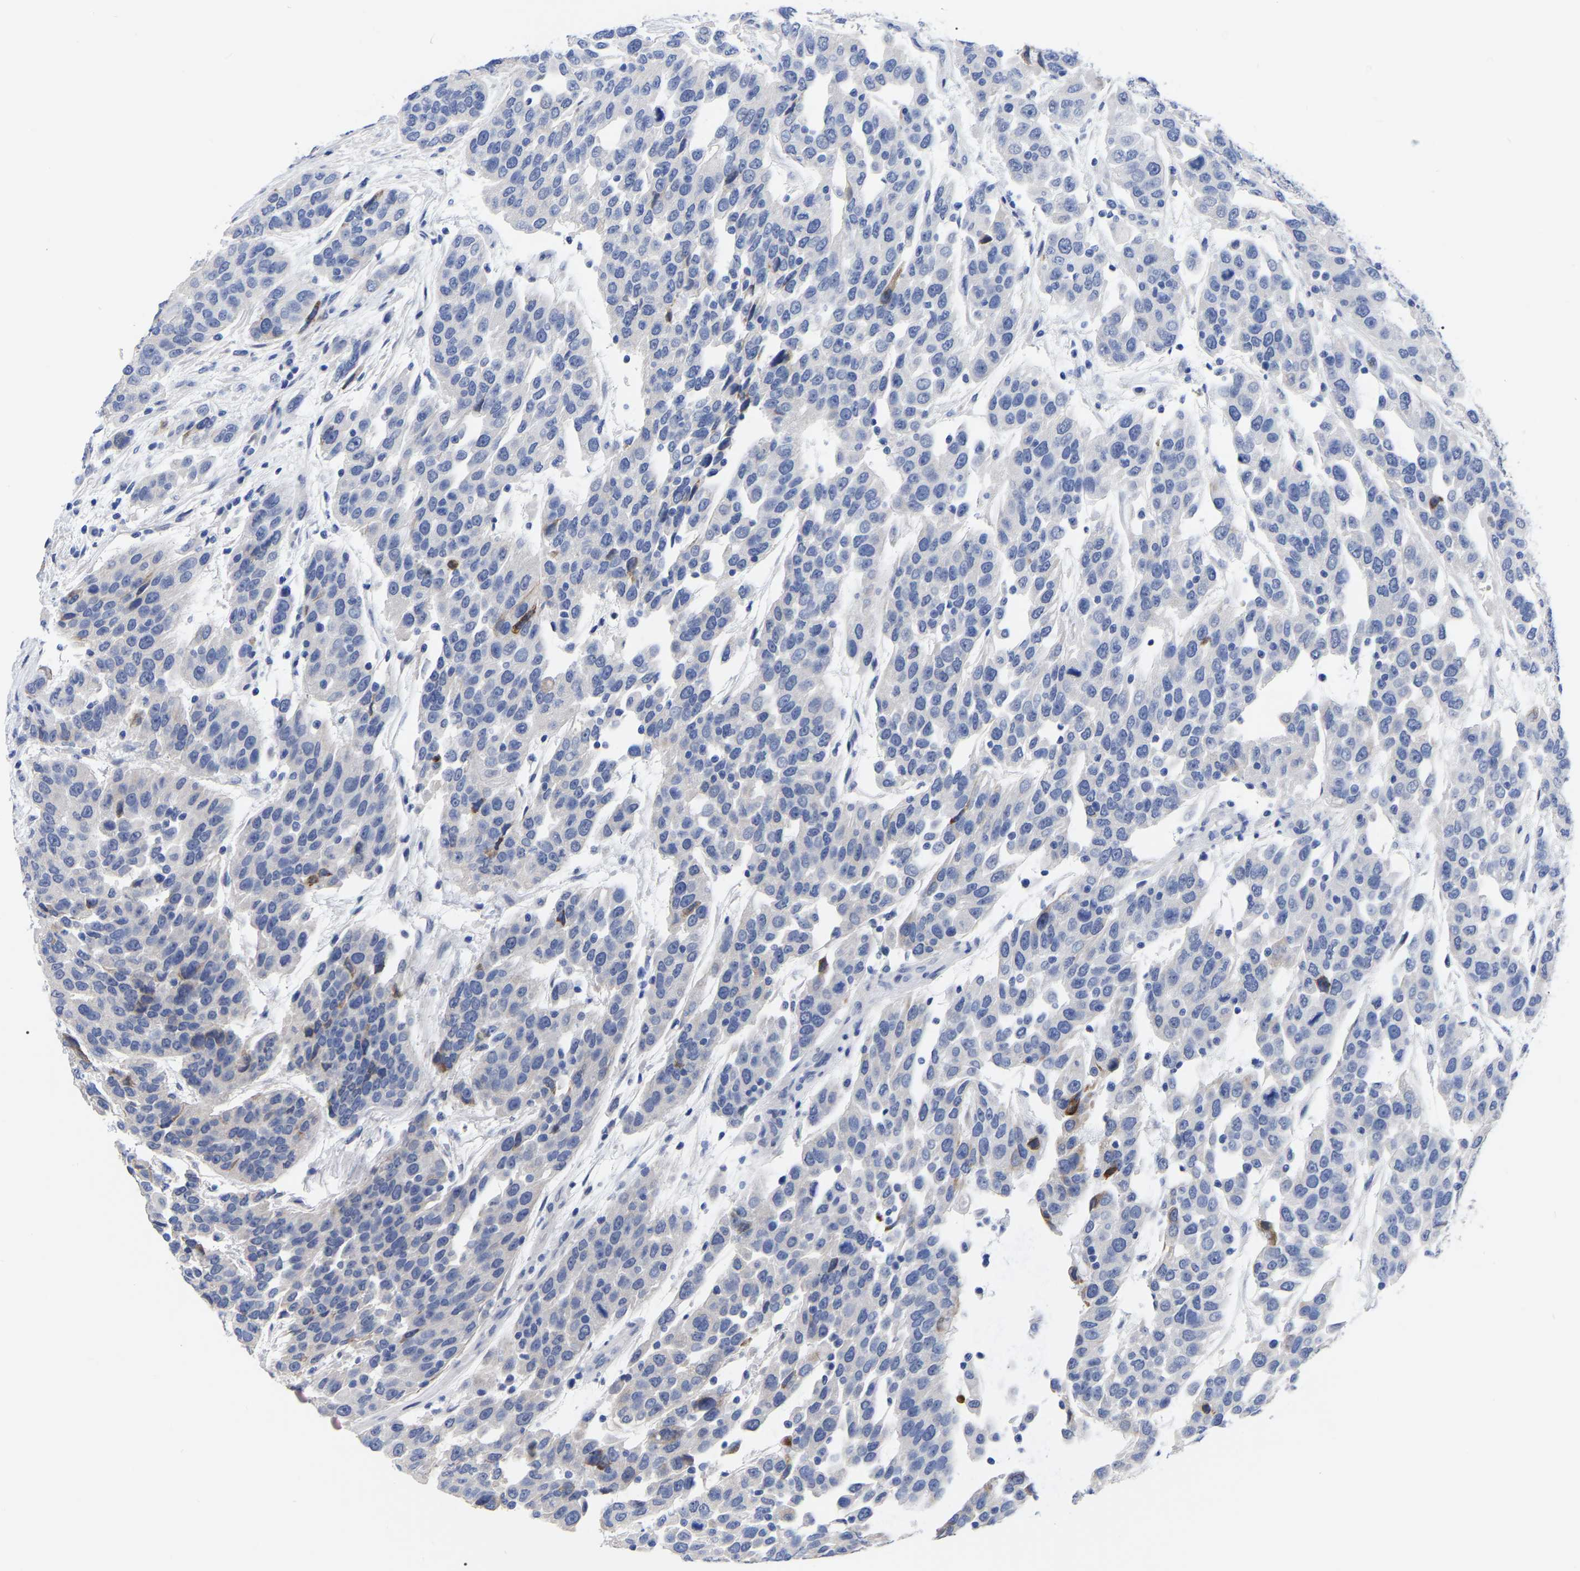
{"staining": {"intensity": "negative", "quantity": "none", "location": "none"}, "tissue": "urothelial cancer", "cell_type": "Tumor cells", "image_type": "cancer", "snomed": [{"axis": "morphology", "description": "Urothelial carcinoma, High grade"}, {"axis": "topography", "description": "Urinary bladder"}], "caption": "Urothelial carcinoma (high-grade) was stained to show a protein in brown. There is no significant expression in tumor cells.", "gene": "ANXA13", "patient": {"sex": "female", "age": 80}}